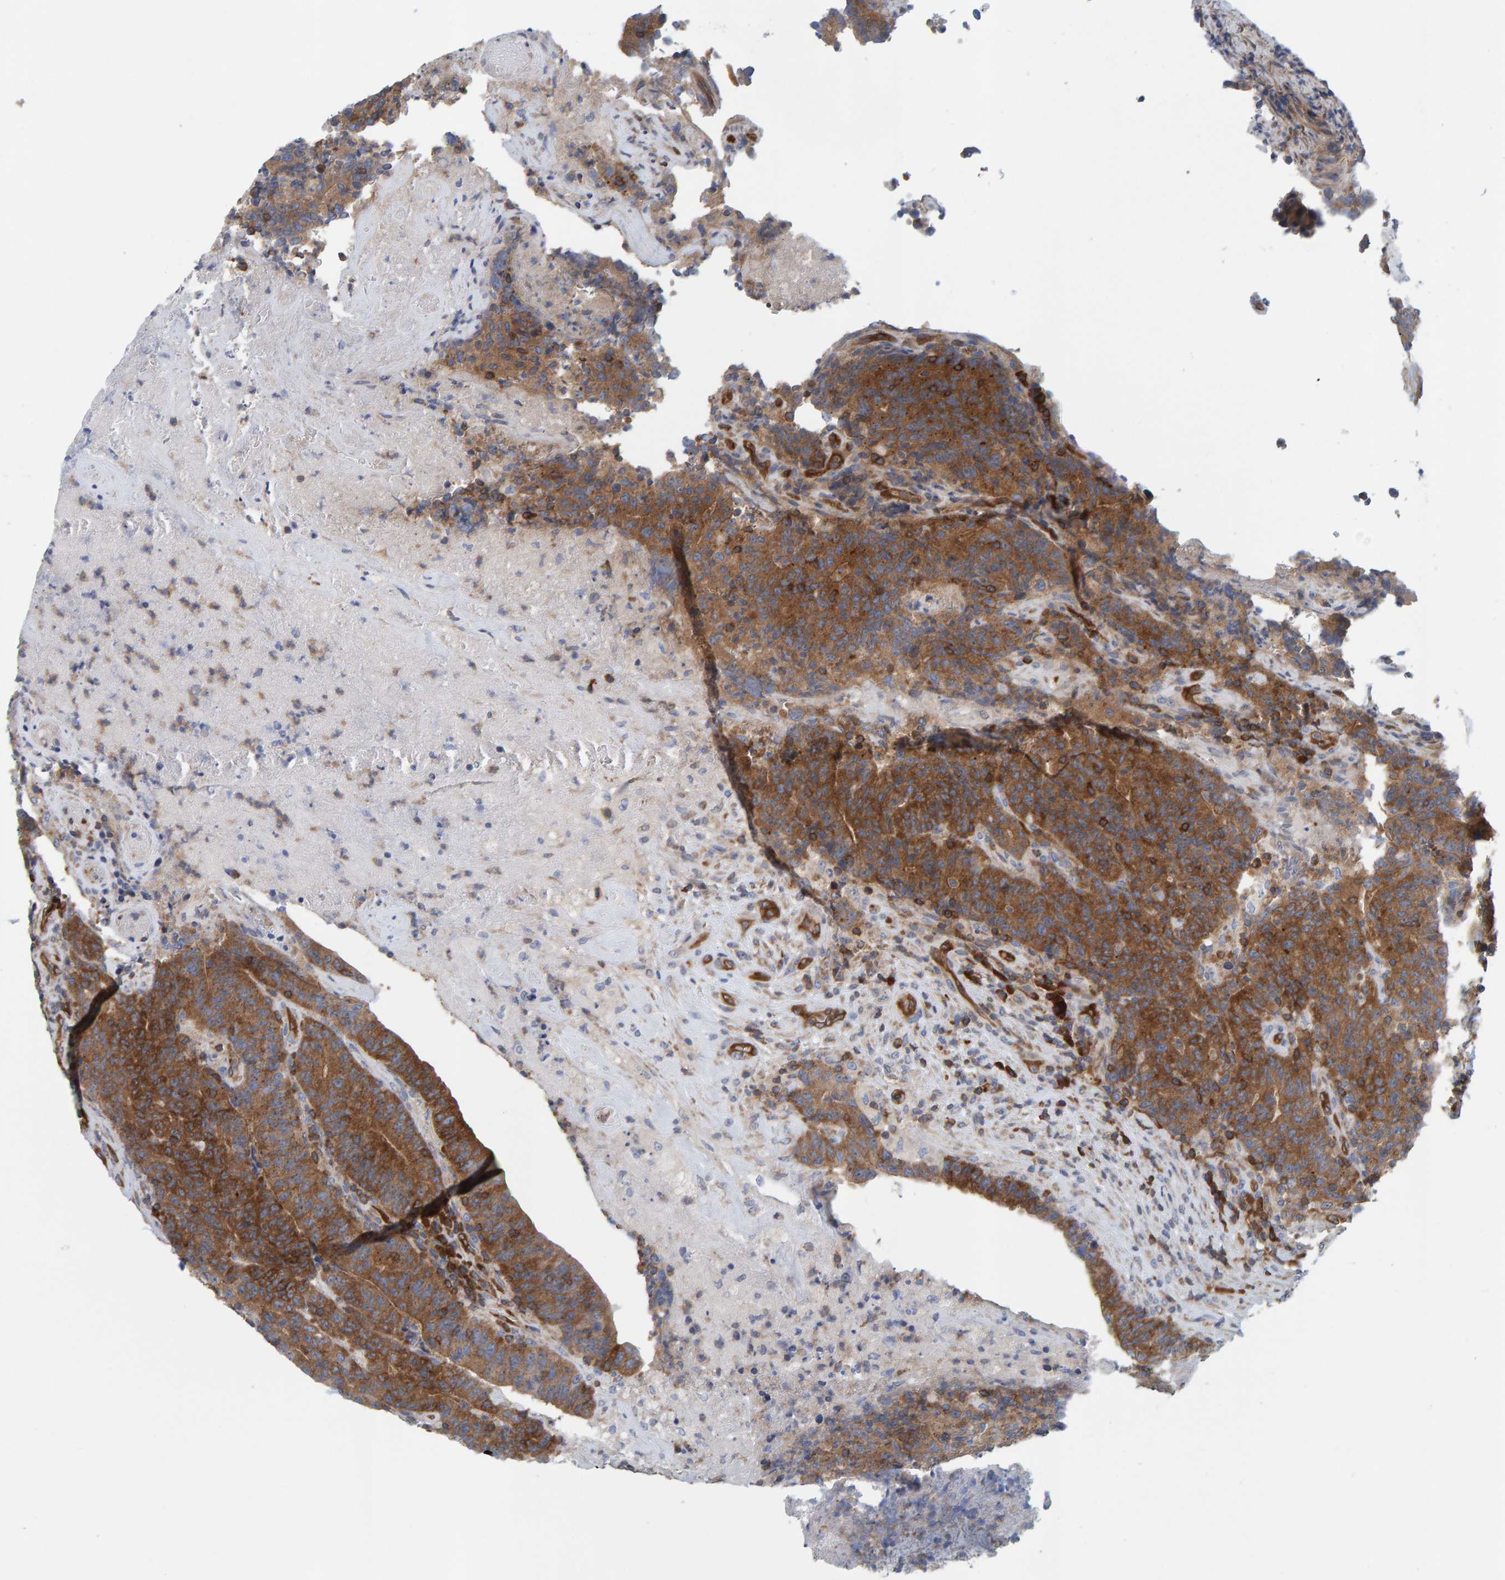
{"staining": {"intensity": "moderate", "quantity": ">75%", "location": "cytoplasmic/membranous"}, "tissue": "colorectal cancer", "cell_type": "Tumor cells", "image_type": "cancer", "snomed": [{"axis": "morphology", "description": "Normal tissue, NOS"}, {"axis": "morphology", "description": "Adenocarcinoma, NOS"}, {"axis": "topography", "description": "Colon"}], "caption": "Immunohistochemistry (IHC) image of human colorectal adenocarcinoma stained for a protein (brown), which exhibits medium levels of moderate cytoplasmic/membranous staining in about >75% of tumor cells.", "gene": "PRKD2", "patient": {"sex": "female", "age": 75}}